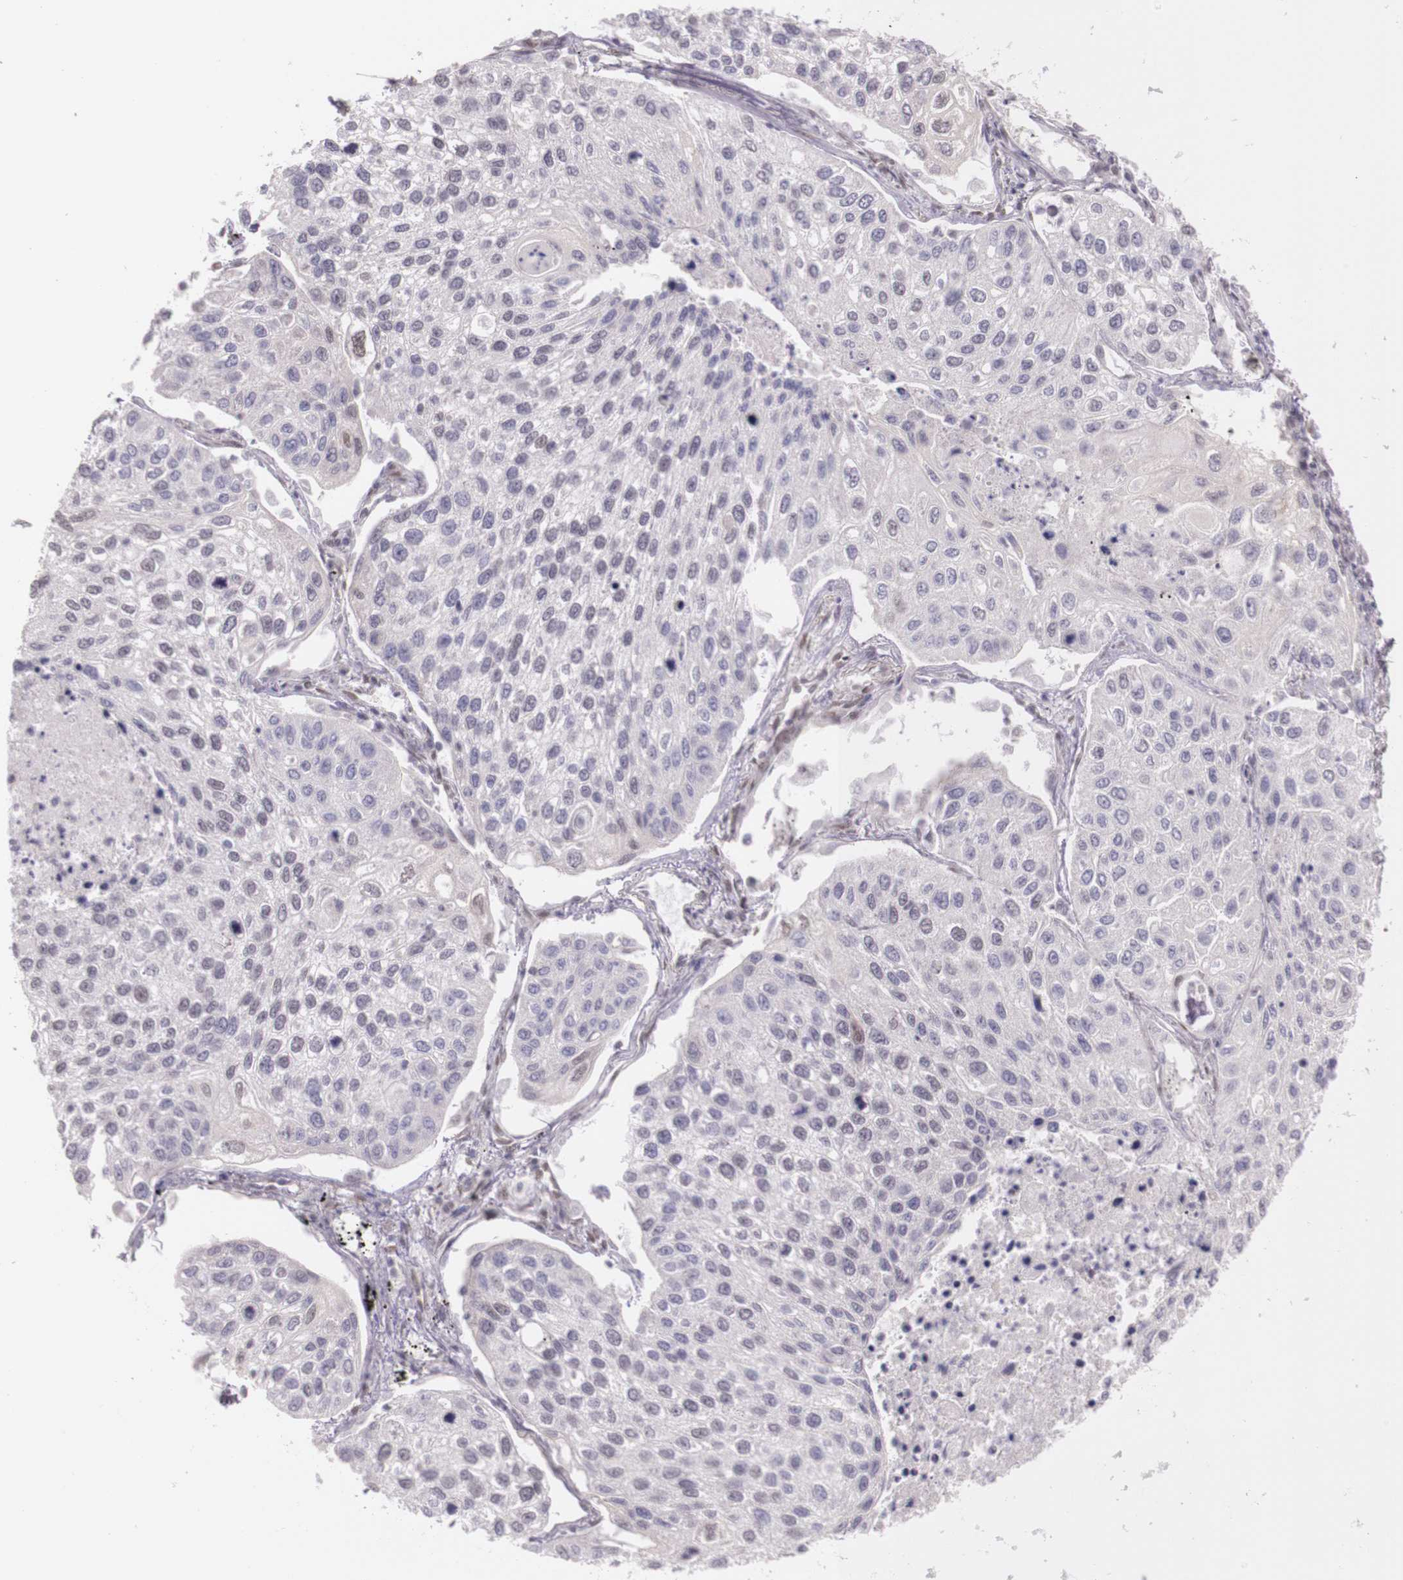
{"staining": {"intensity": "weak", "quantity": "<25%", "location": "nuclear"}, "tissue": "lung cancer", "cell_type": "Tumor cells", "image_type": "cancer", "snomed": [{"axis": "morphology", "description": "Squamous cell carcinoma, NOS"}, {"axis": "topography", "description": "Lung"}], "caption": "Tumor cells show no significant protein staining in squamous cell carcinoma (lung).", "gene": "WDR13", "patient": {"sex": "male", "age": 75}}